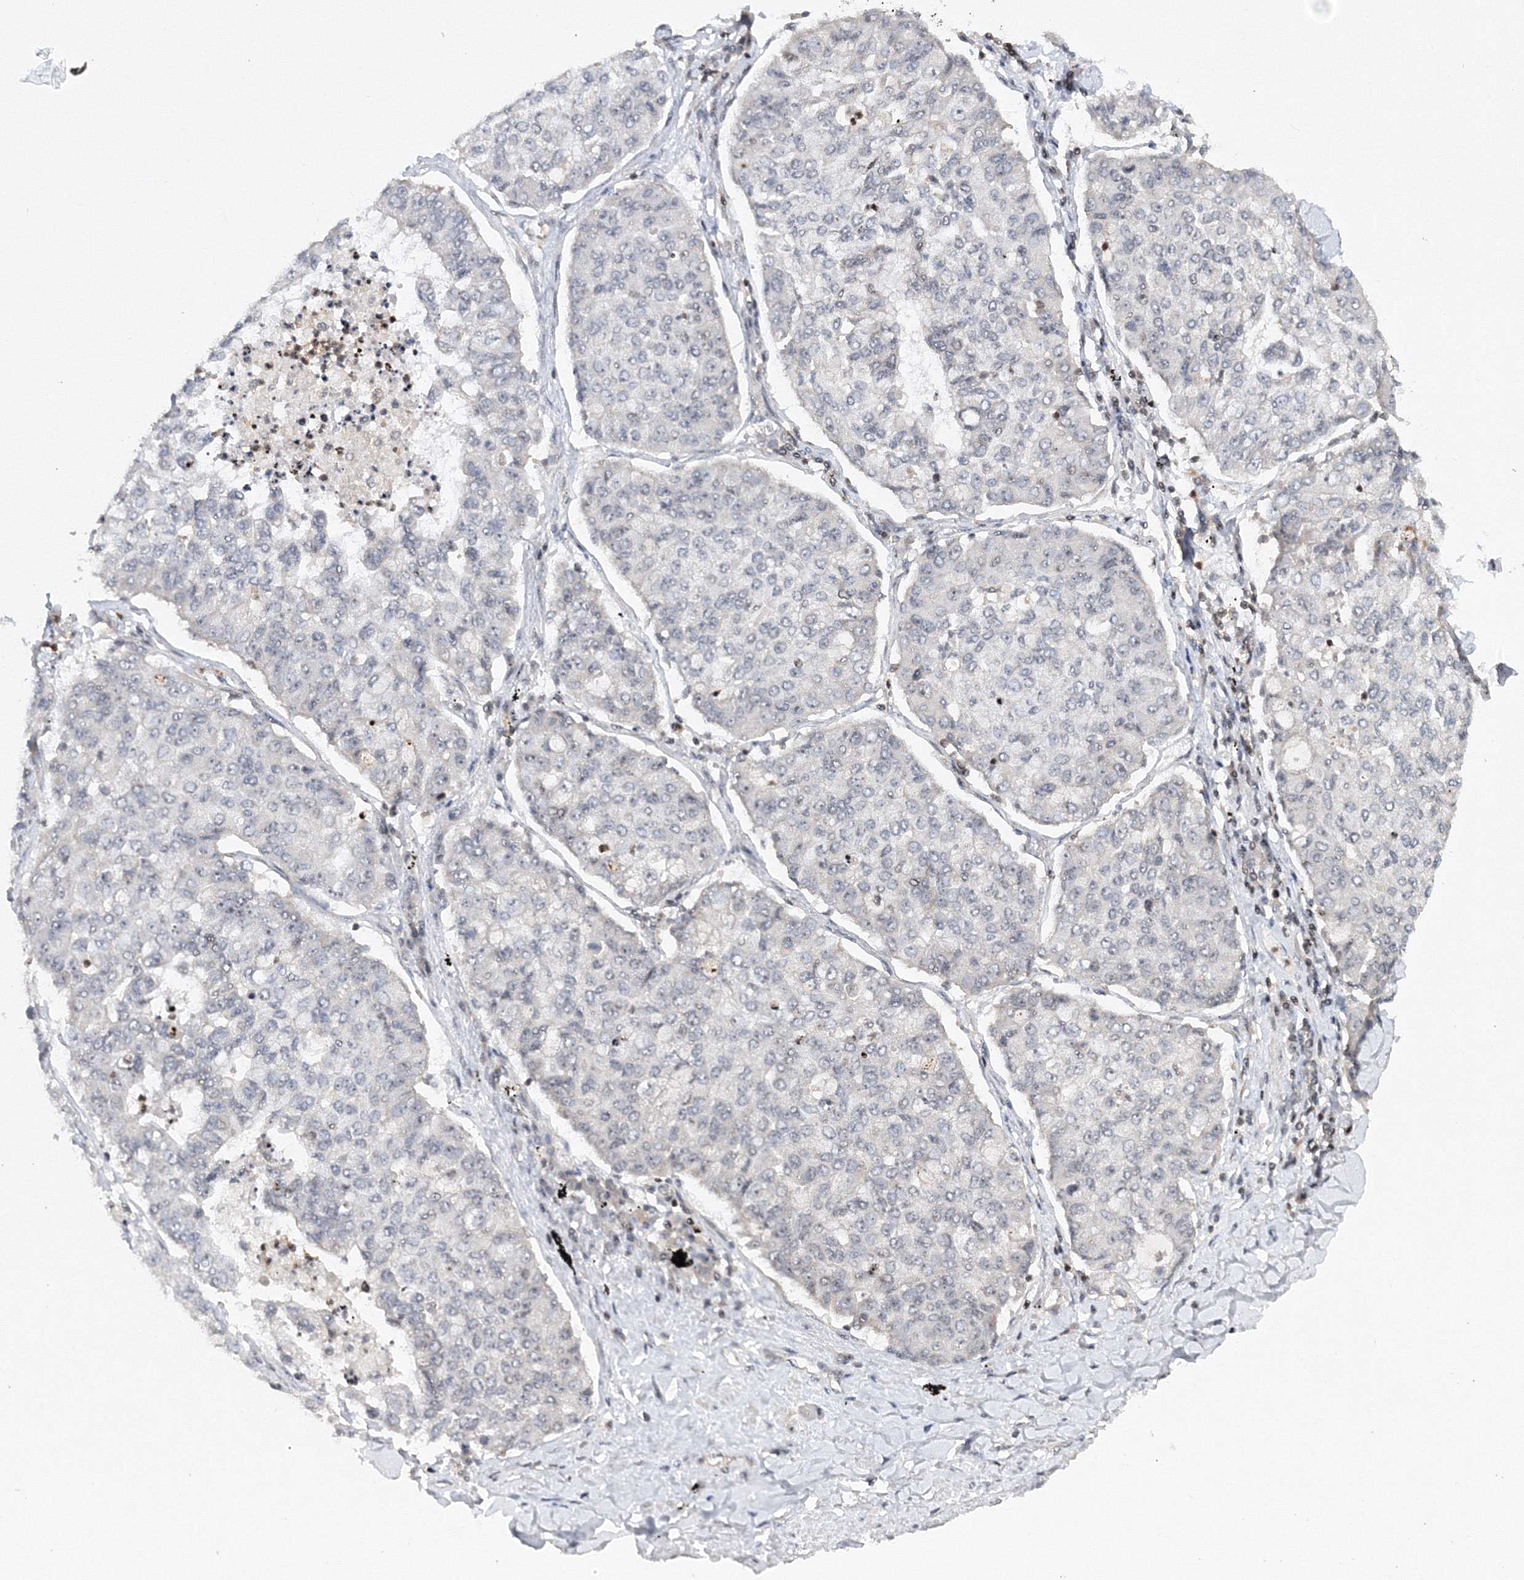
{"staining": {"intensity": "negative", "quantity": "none", "location": "none"}, "tissue": "lung cancer", "cell_type": "Tumor cells", "image_type": "cancer", "snomed": [{"axis": "morphology", "description": "Squamous cell carcinoma, NOS"}, {"axis": "topography", "description": "Lung"}], "caption": "IHC of human lung squamous cell carcinoma demonstrates no staining in tumor cells.", "gene": "MKRN2", "patient": {"sex": "male", "age": 74}}